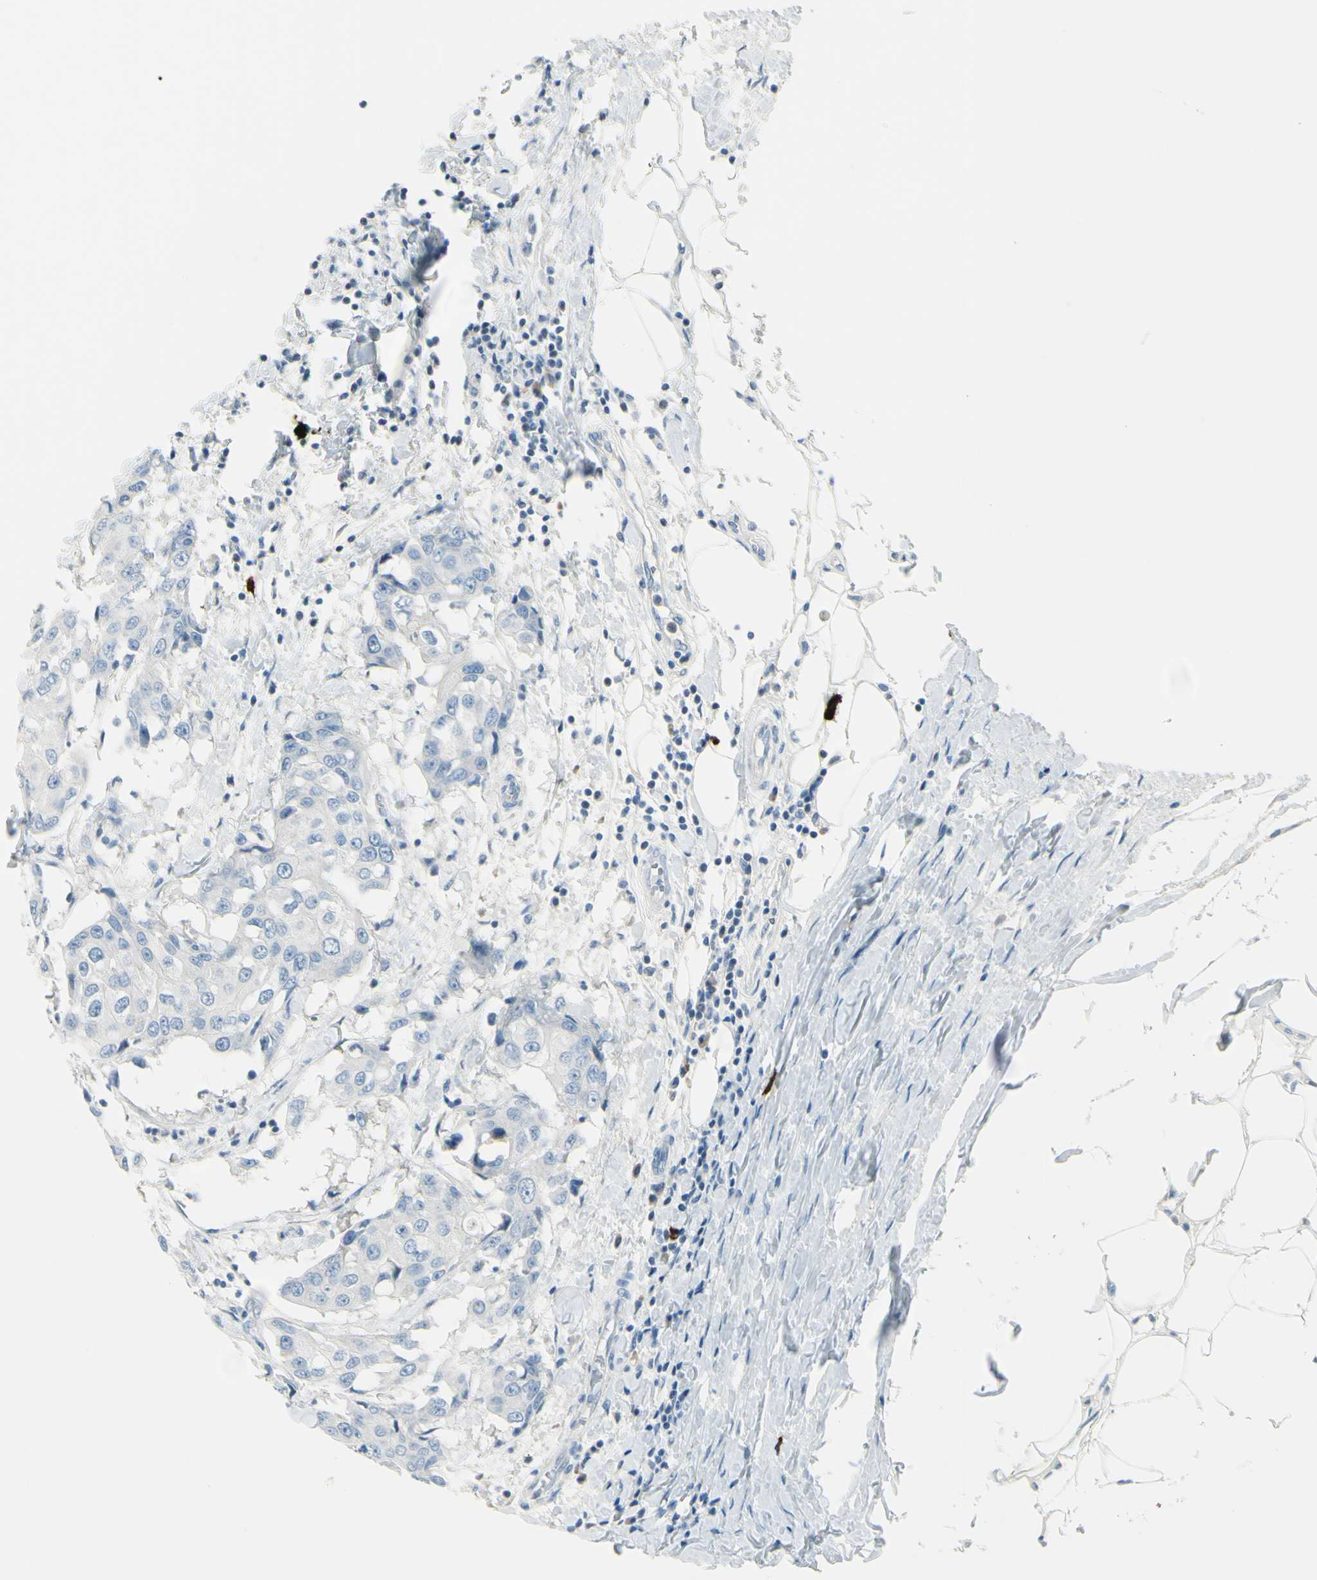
{"staining": {"intensity": "negative", "quantity": "none", "location": "none"}, "tissue": "breast cancer", "cell_type": "Tumor cells", "image_type": "cancer", "snomed": [{"axis": "morphology", "description": "Duct carcinoma"}, {"axis": "topography", "description": "Breast"}], "caption": "Breast cancer was stained to show a protein in brown. There is no significant expression in tumor cells.", "gene": "DLG4", "patient": {"sex": "female", "age": 27}}